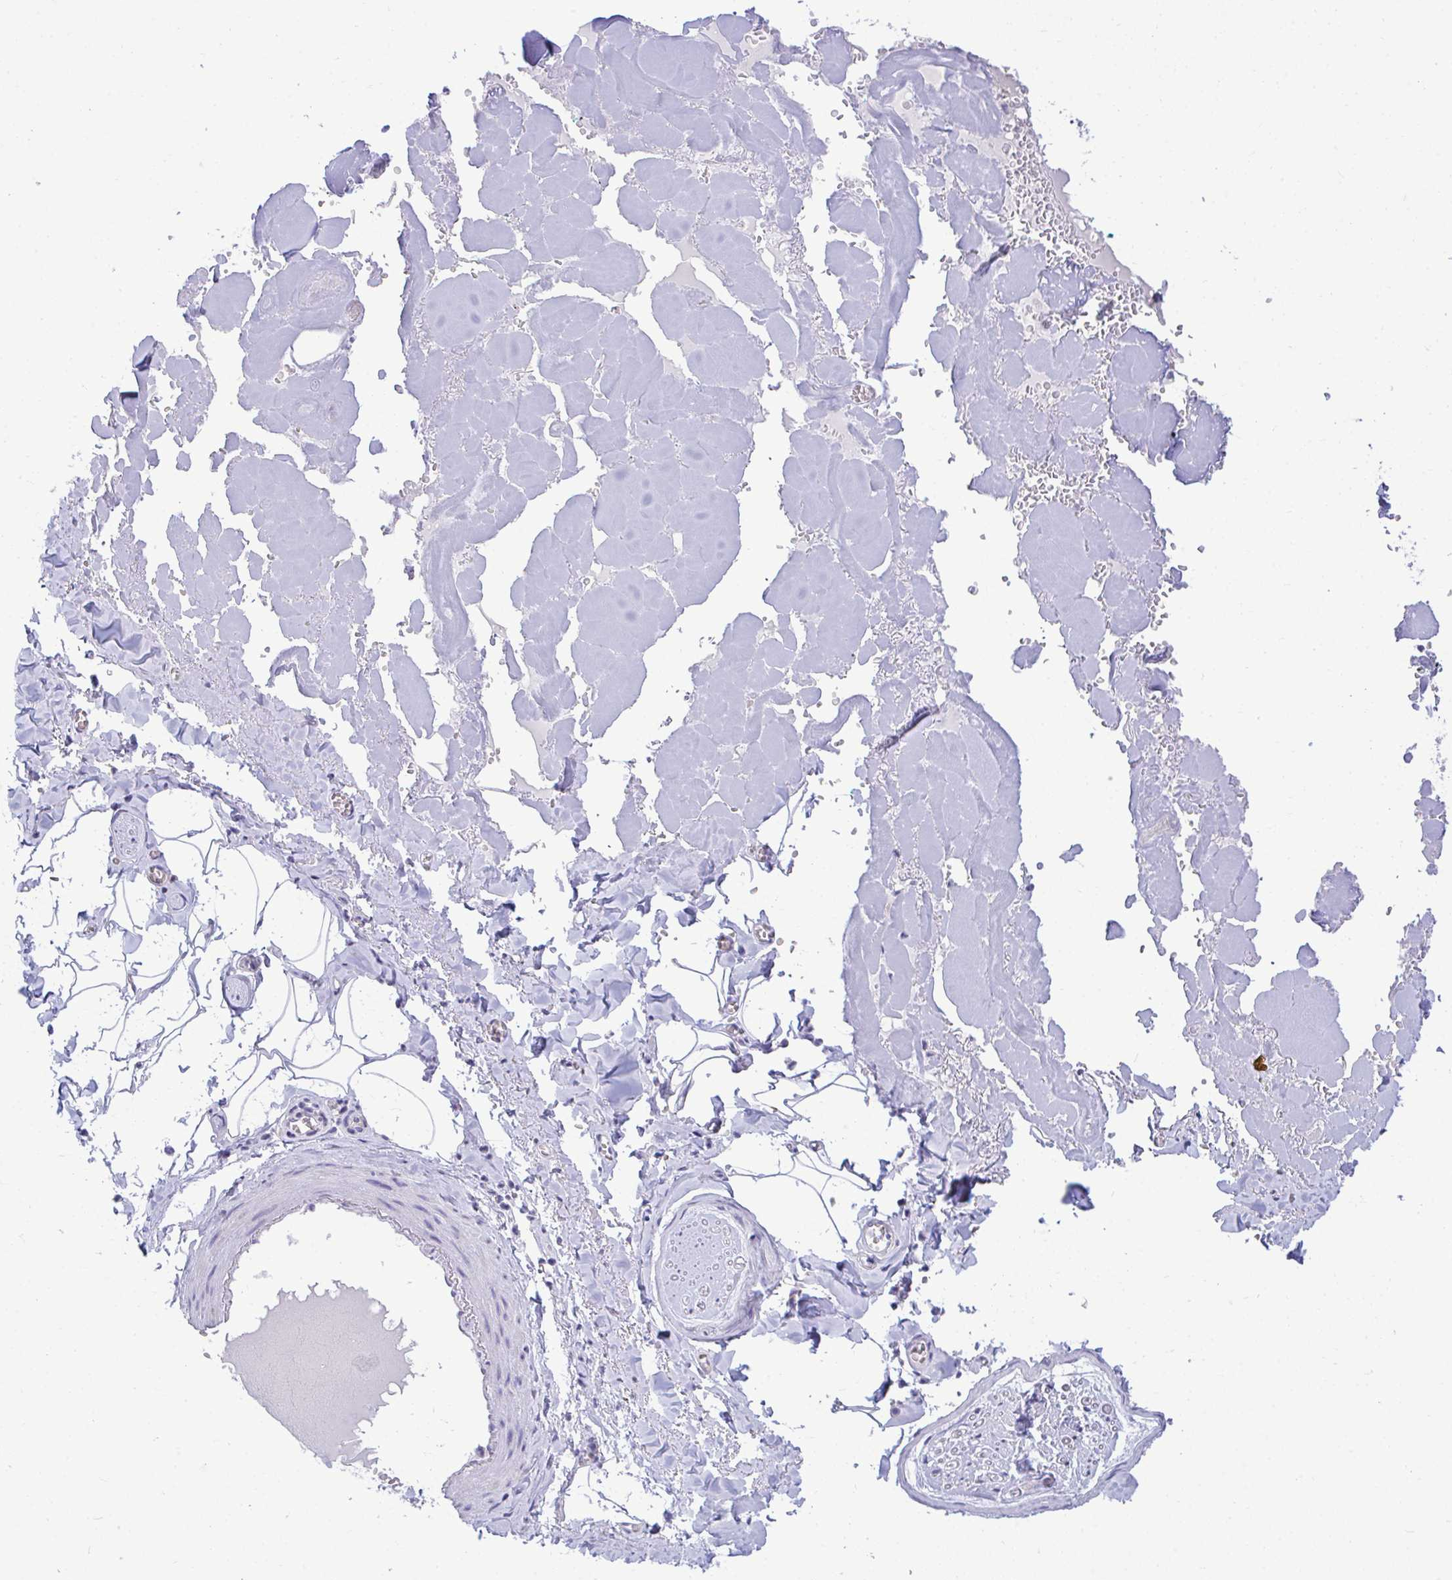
{"staining": {"intensity": "negative", "quantity": "none", "location": "none"}, "tissue": "adipose tissue", "cell_type": "Adipocytes", "image_type": "normal", "snomed": [{"axis": "morphology", "description": "Normal tissue, NOS"}, {"axis": "topography", "description": "Vulva"}, {"axis": "topography", "description": "Peripheral nerve tissue"}], "caption": "Adipose tissue was stained to show a protein in brown. There is no significant staining in adipocytes. The staining is performed using DAB brown chromogen with nuclei counter-stained in using hematoxylin.", "gene": "PIGK", "patient": {"sex": "female", "age": 66}}